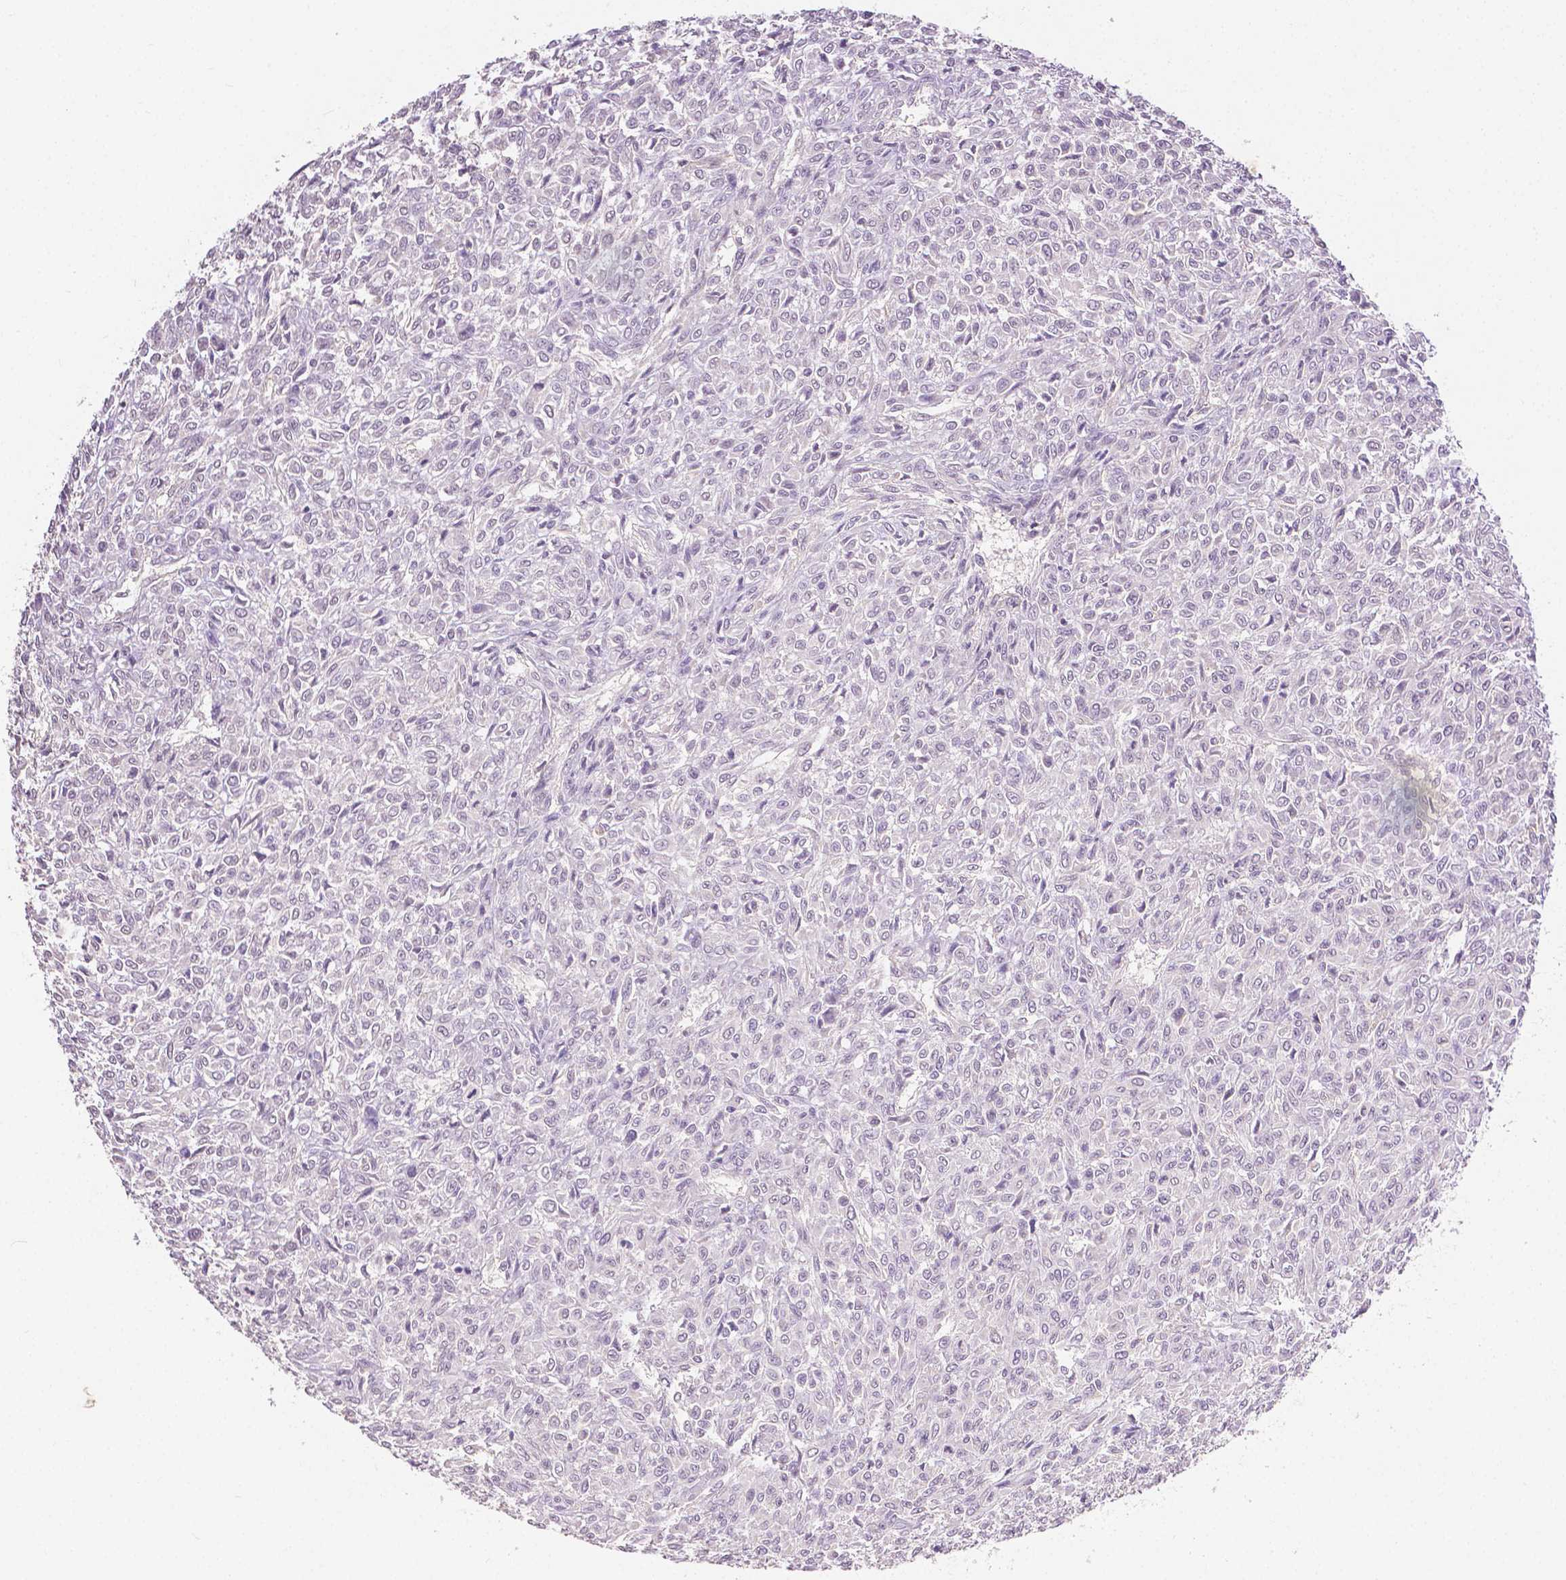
{"staining": {"intensity": "negative", "quantity": "none", "location": "none"}, "tissue": "renal cancer", "cell_type": "Tumor cells", "image_type": "cancer", "snomed": [{"axis": "morphology", "description": "Adenocarcinoma, NOS"}, {"axis": "topography", "description": "Kidney"}], "caption": "Immunohistochemistry (IHC) micrograph of neoplastic tissue: human renal cancer stained with DAB demonstrates no significant protein positivity in tumor cells.", "gene": "TGM1", "patient": {"sex": "male", "age": 58}}